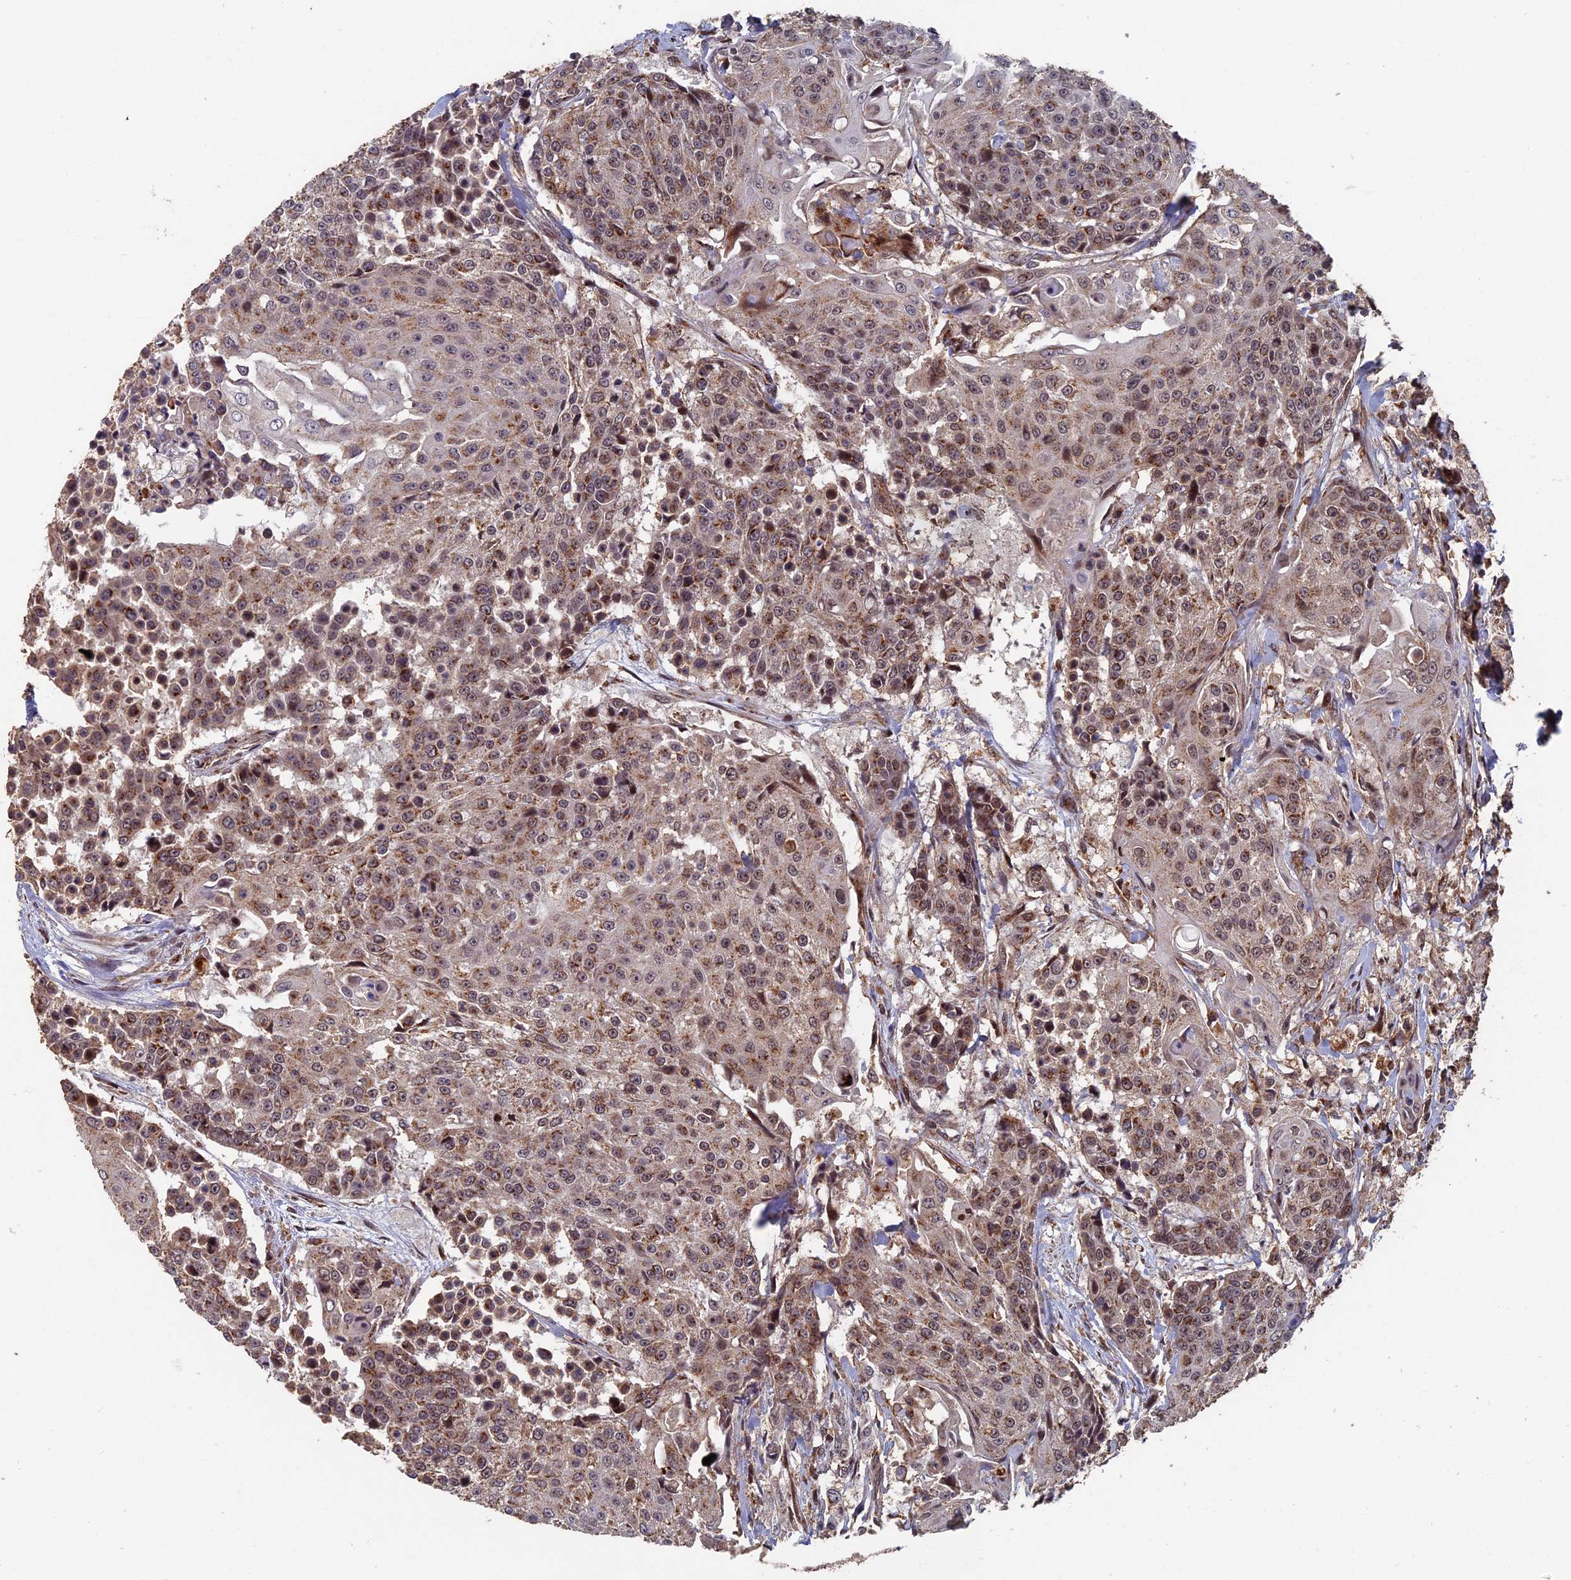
{"staining": {"intensity": "weak", "quantity": "25%-75%", "location": "cytoplasmic/membranous,nuclear"}, "tissue": "urothelial cancer", "cell_type": "Tumor cells", "image_type": "cancer", "snomed": [{"axis": "morphology", "description": "Urothelial carcinoma, High grade"}, {"axis": "topography", "description": "Urinary bladder"}], "caption": "This is an image of immunohistochemistry staining of urothelial cancer, which shows weak staining in the cytoplasmic/membranous and nuclear of tumor cells.", "gene": "RASGRF1", "patient": {"sex": "female", "age": 63}}